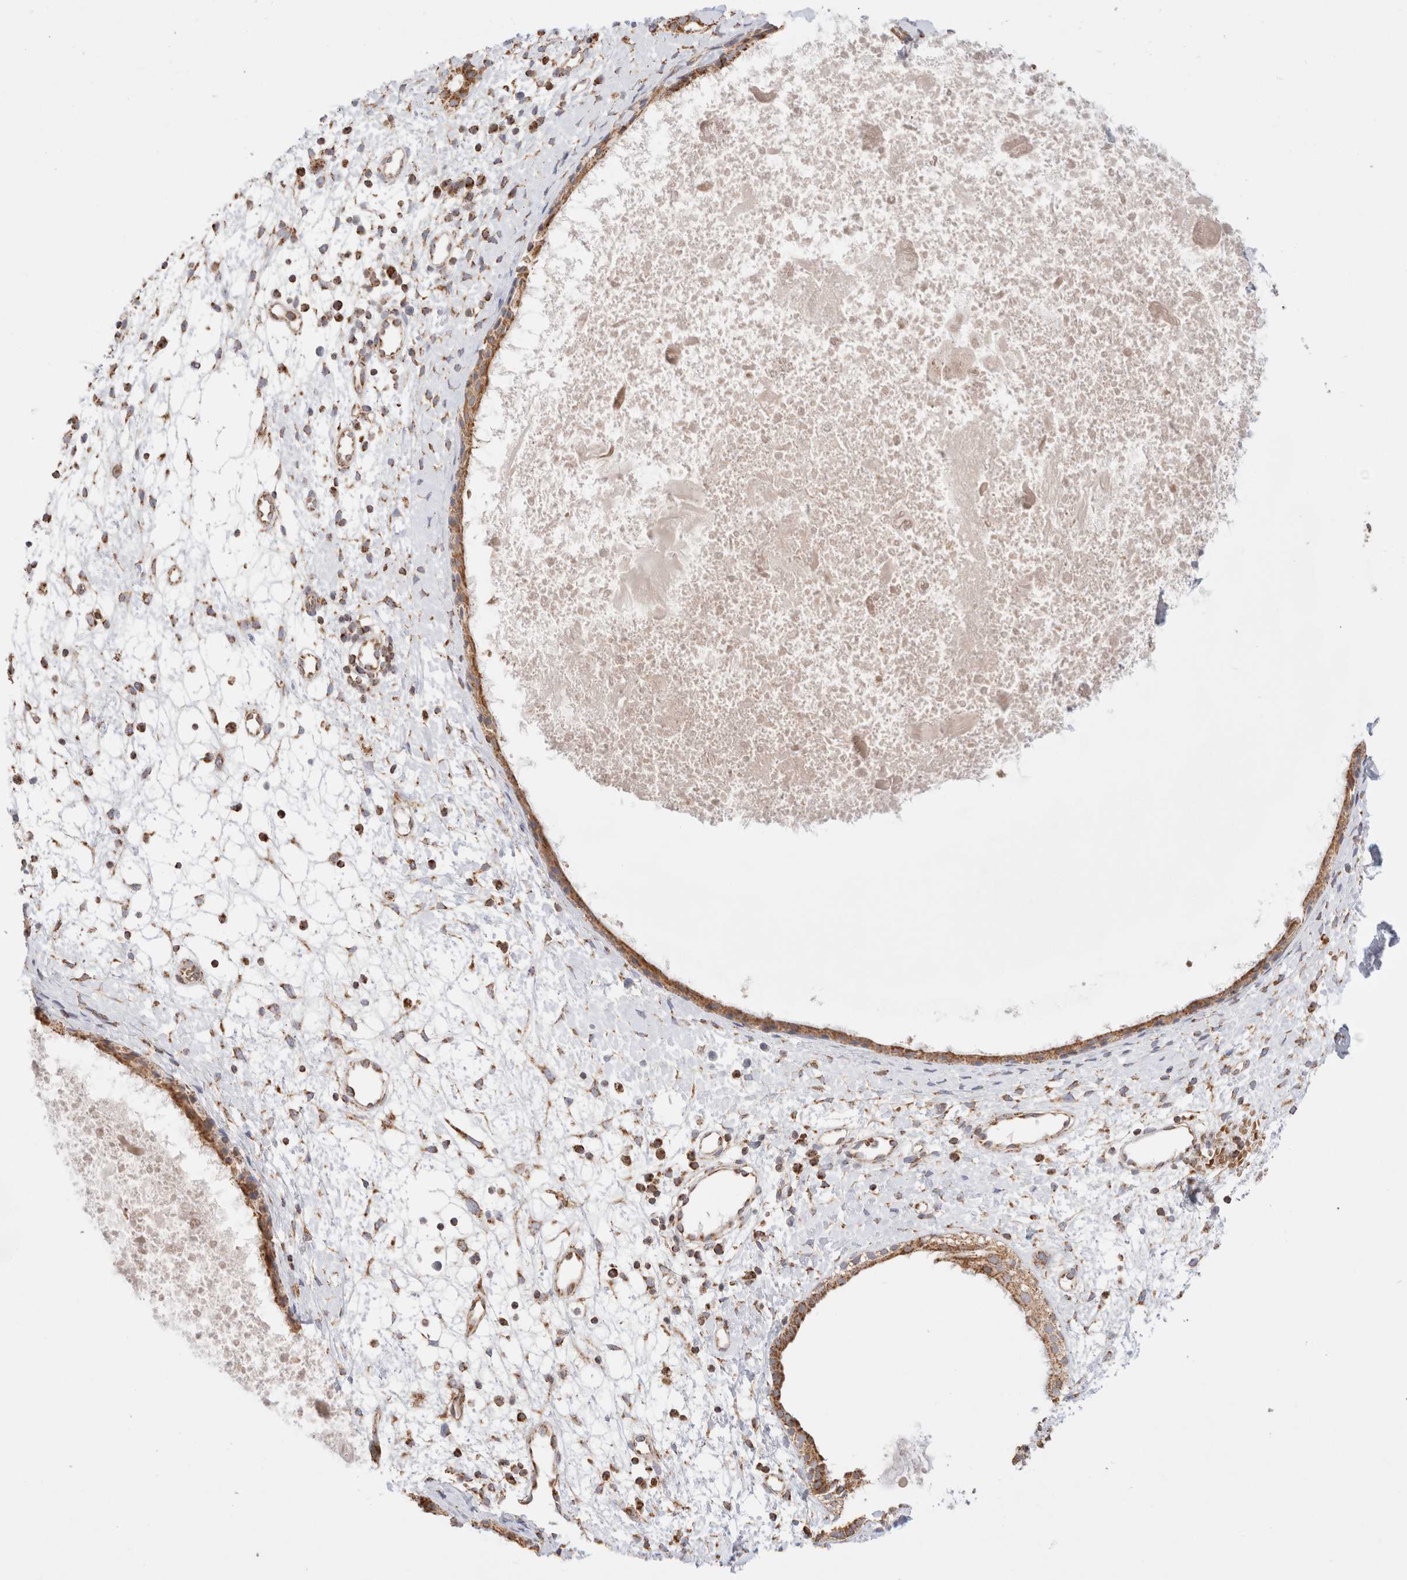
{"staining": {"intensity": "moderate", "quantity": ">75%", "location": "cytoplasmic/membranous"}, "tissue": "nasopharynx", "cell_type": "Respiratory epithelial cells", "image_type": "normal", "snomed": [{"axis": "morphology", "description": "Normal tissue, NOS"}, {"axis": "topography", "description": "Nasopharynx"}], "caption": "Immunohistochemical staining of unremarkable nasopharynx shows moderate cytoplasmic/membranous protein staining in approximately >75% of respiratory epithelial cells. (DAB IHC with brightfield microscopy, high magnification).", "gene": "TMPPE", "patient": {"sex": "male", "age": 22}}